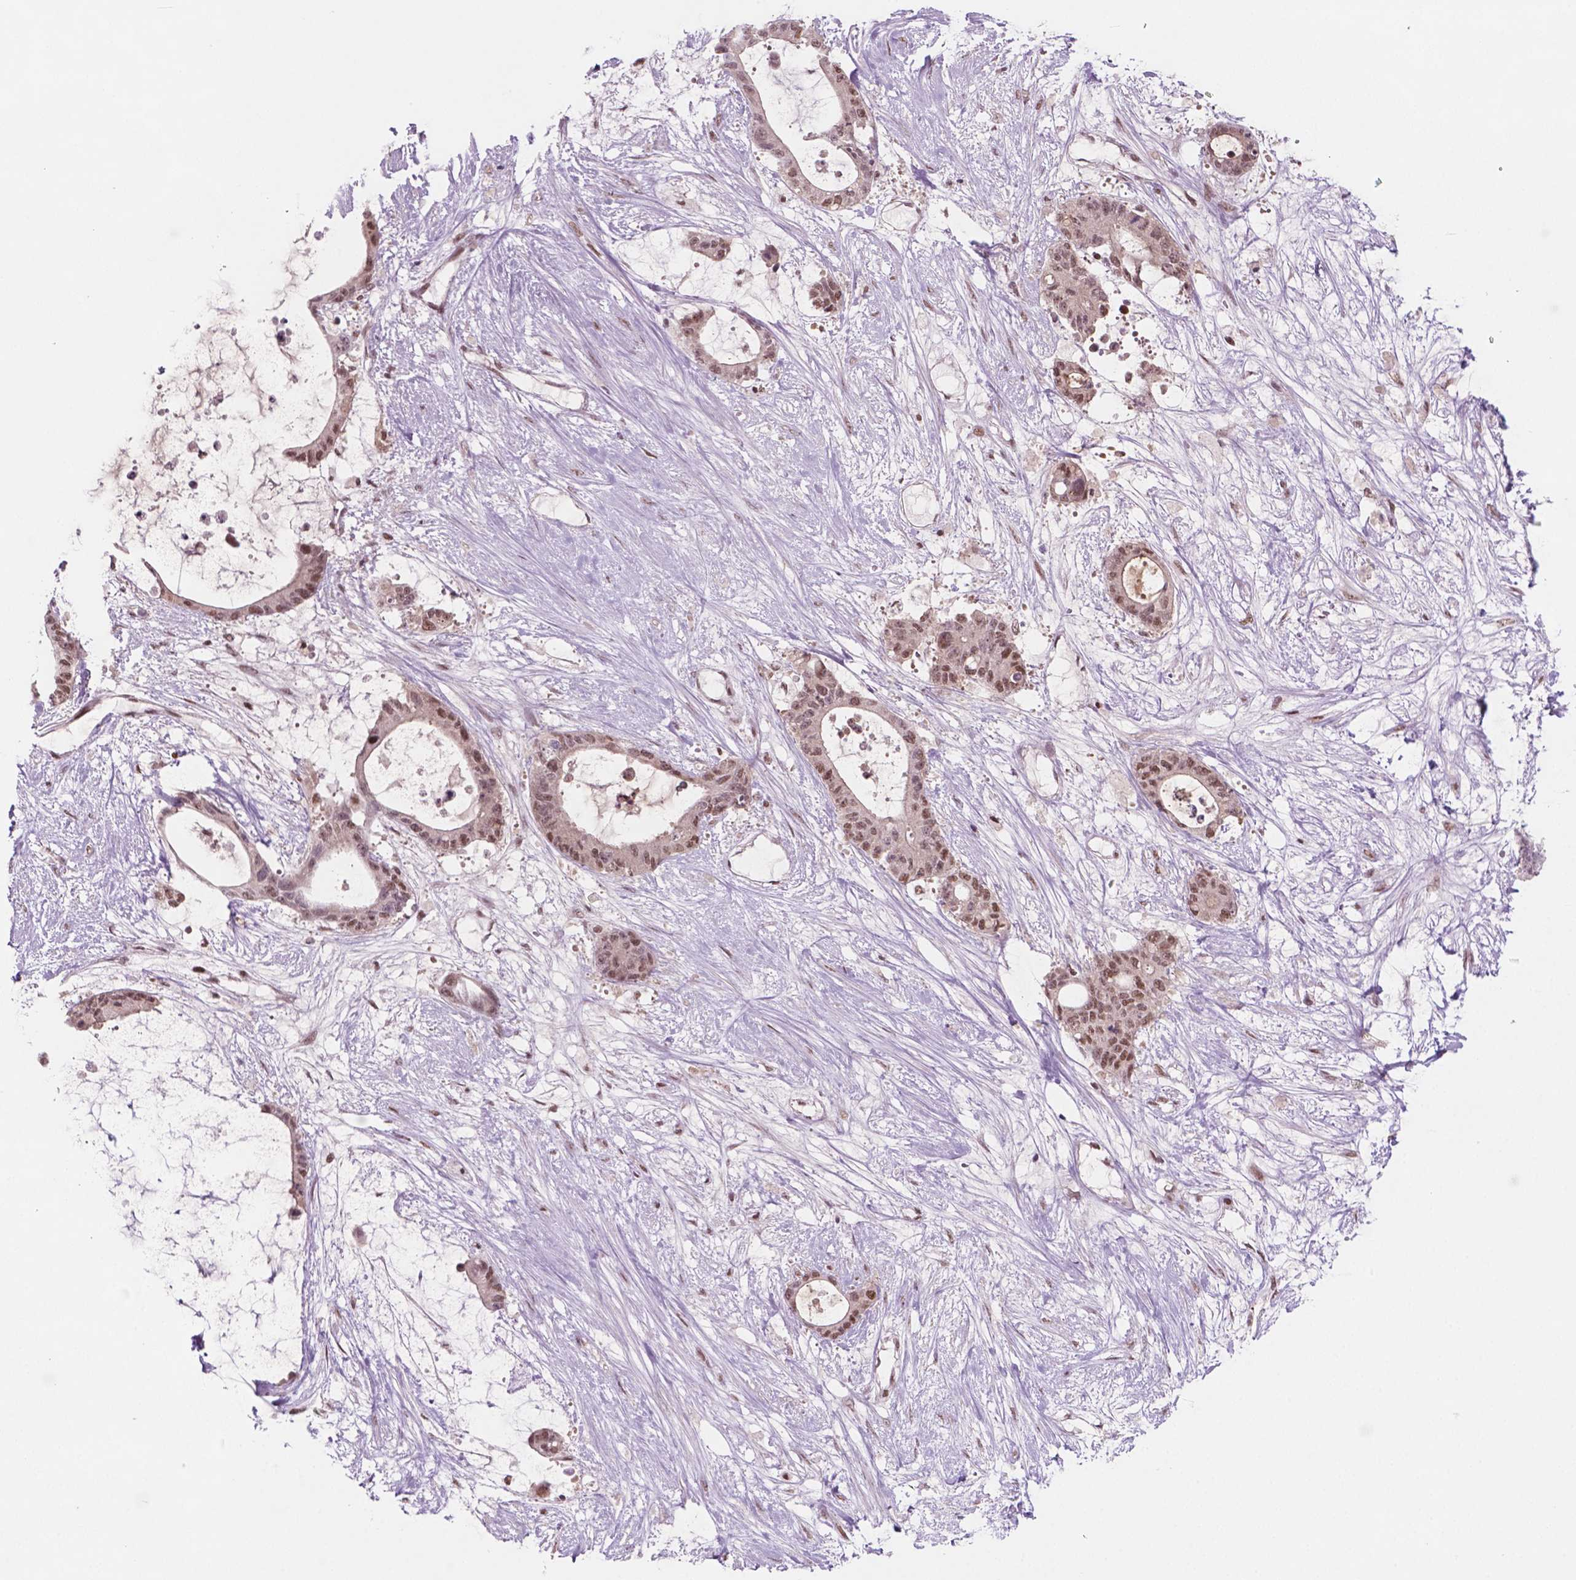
{"staining": {"intensity": "moderate", "quantity": ">75%", "location": "nuclear"}, "tissue": "liver cancer", "cell_type": "Tumor cells", "image_type": "cancer", "snomed": [{"axis": "morphology", "description": "Normal tissue, NOS"}, {"axis": "morphology", "description": "Cholangiocarcinoma"}, {"axis": "topography", "description": "Liver"}, {"axis": "topography", "description": "Peripheral nerve tissue"}], "caption": "Protein analysis of cholangiocarcinoma (liver) tissue exhibits moderate nuclear positivity in about >75% of tumor cells.", "gene": "PHAX", "patient": {"sex": "female", "age": 73}}